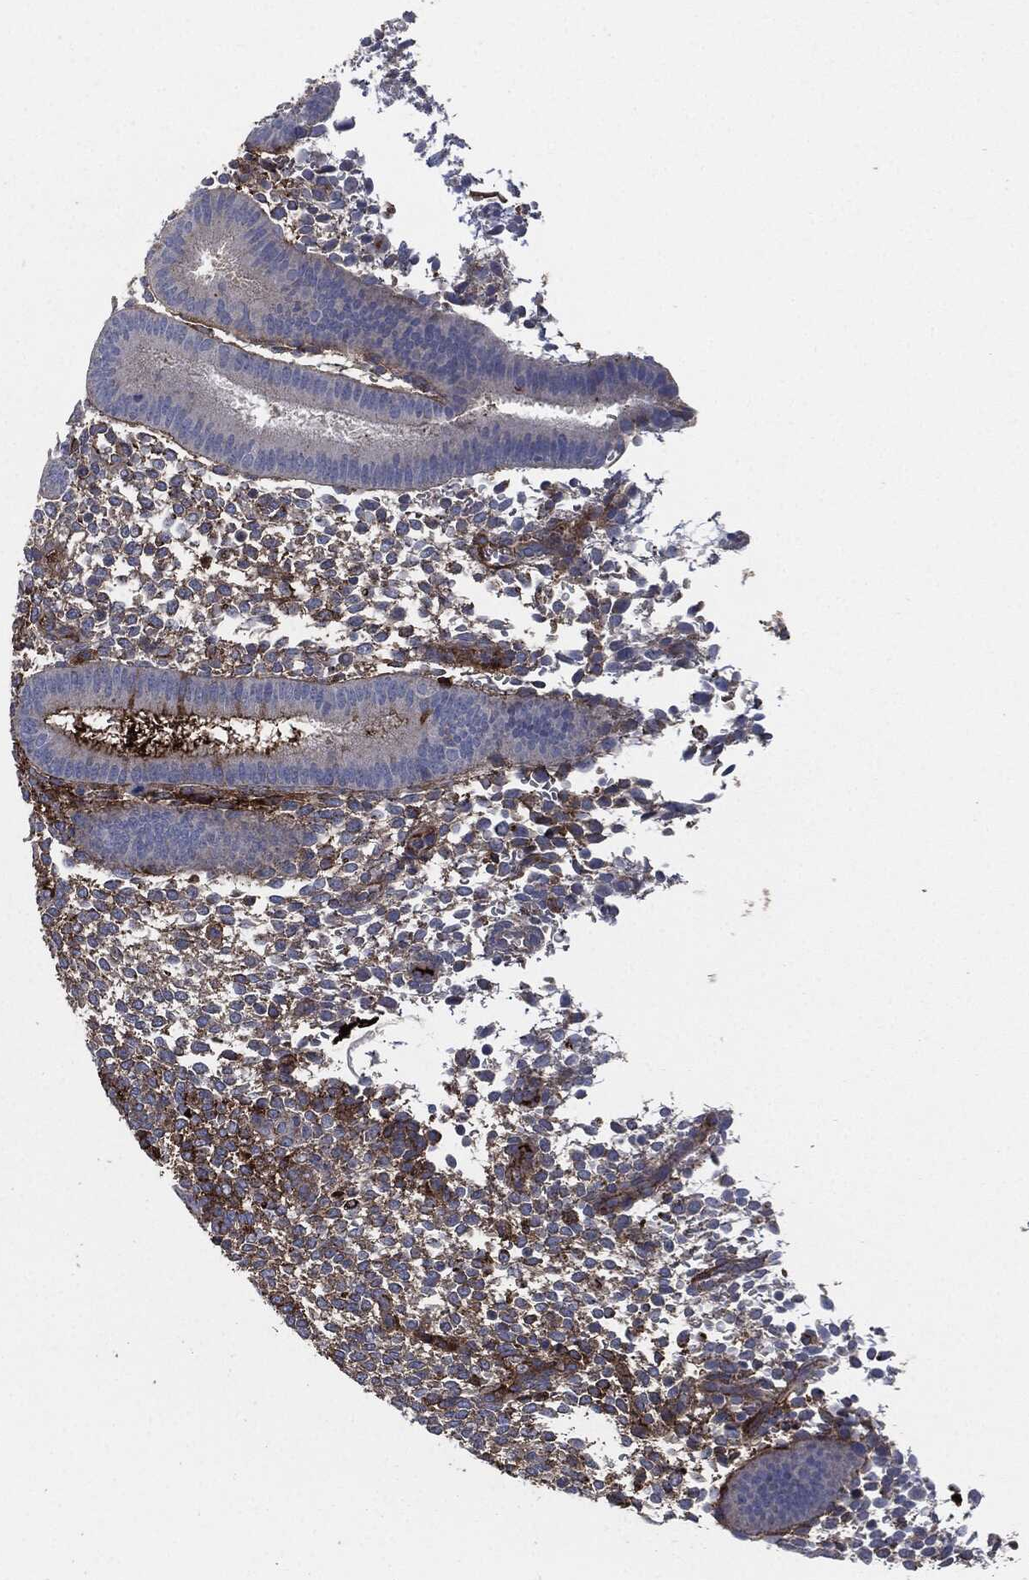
{"staining": {"intensity": "moderate", "quantity": "25%-75%", "location": "cytoplasmic/membranous"}, "tissue": "endometrium", "cell_type": "Cells in endometrial stroma", "image_type": "normal", "snomed": [{"axis": "morphology", "description": "Normal tissue, NOS"}, {"axis": "topography", "description": "Endometrium"}], "caption": "Immunohistochemical staining of unremarkable endometrium shows medium levels of moderate cytoplasmic/membranous expression in approximately 25%-75% of cells in endometrial stroma.", "gene": "APOB", "patient": {"sex": "female", "age": 39}}